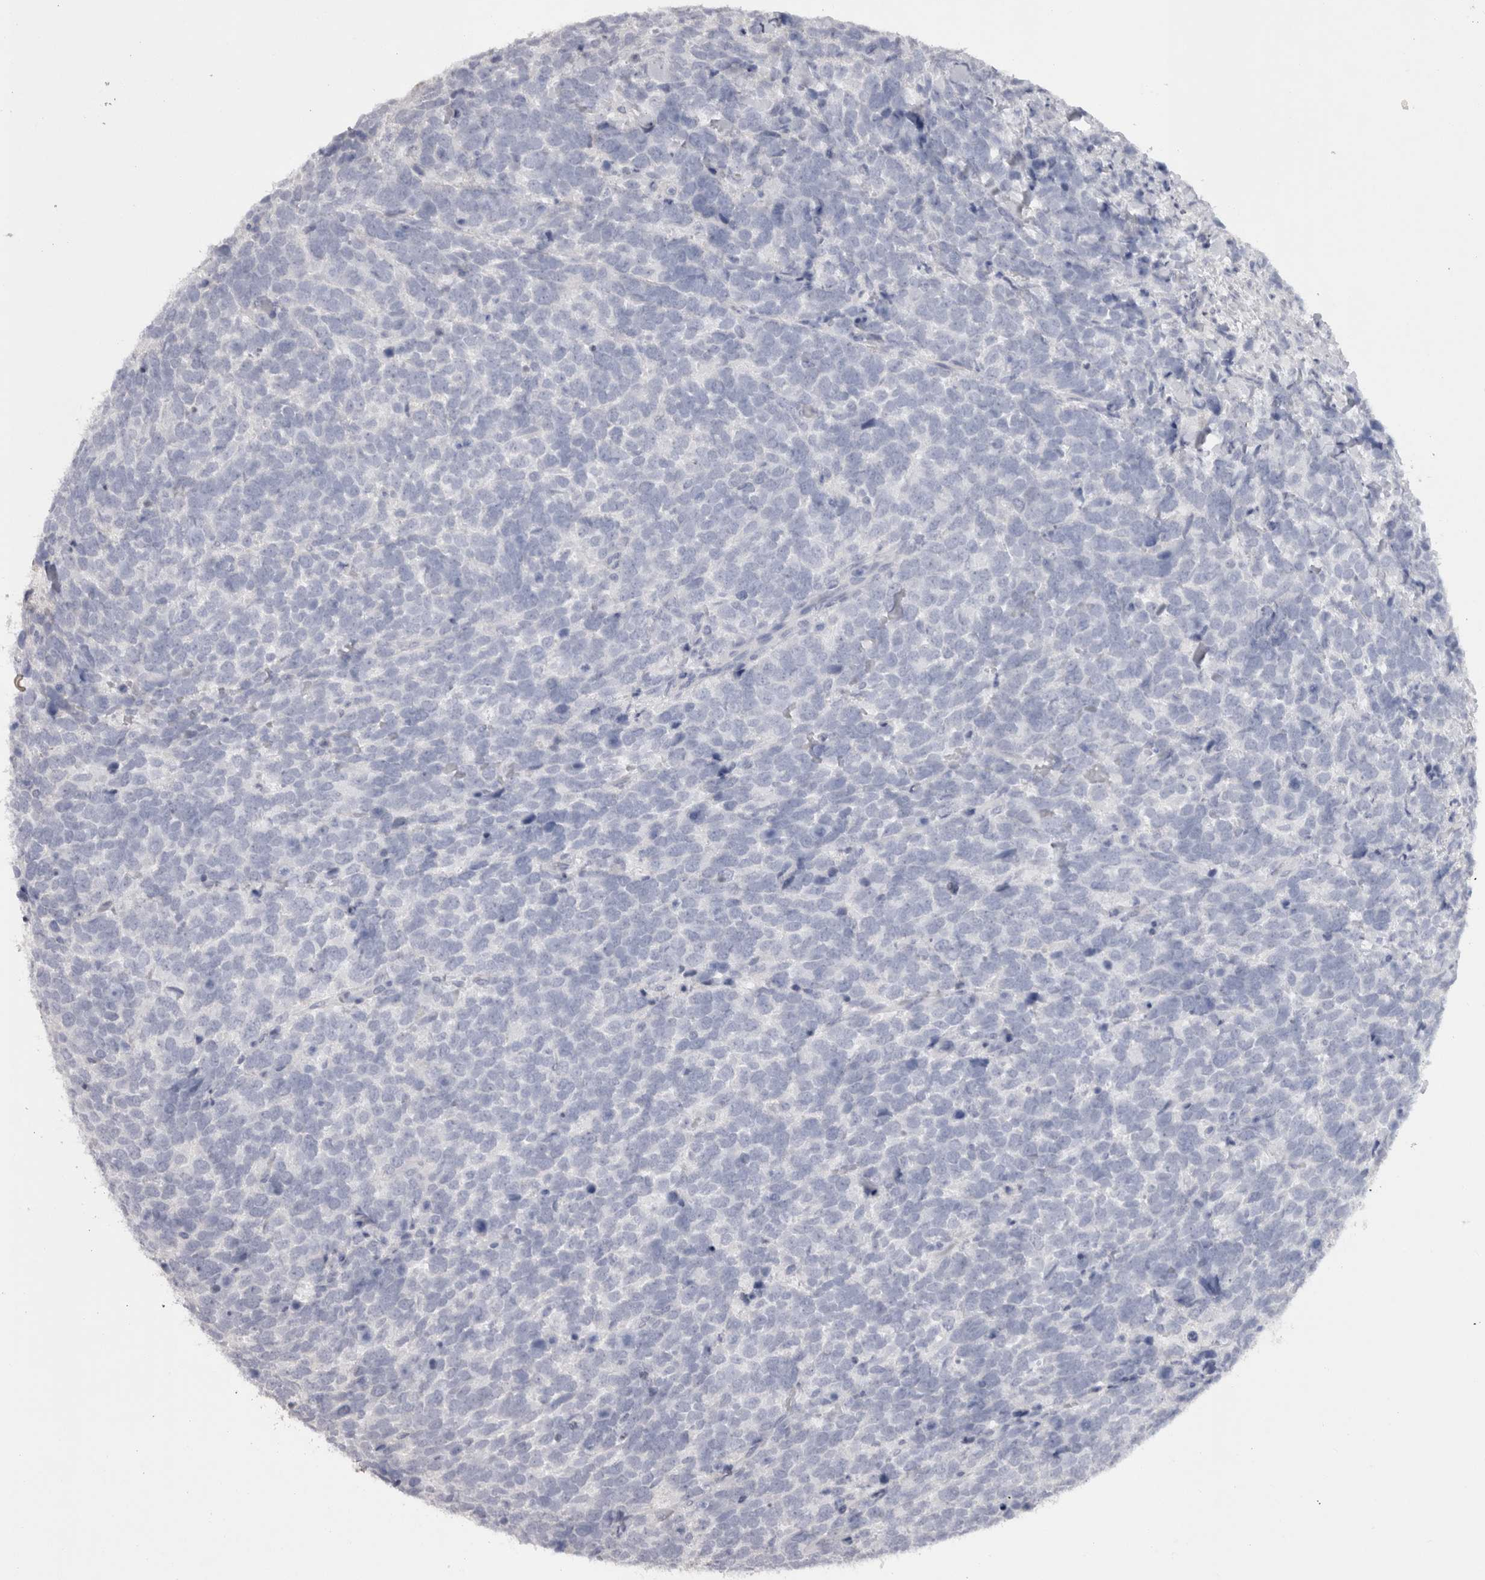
{"staining": {"intensity": "negative", "quantity": "none", "location": "none"}, "tissue": "urothelial cancer", "cell_type": "Tumor cells", "image_type": "cancer", "snomed": [{"axis": "morphology", "description": "Urothelial carcinoma, High grade"}, {"axis": "topography", "description": "Urinary bladder"}], "caption": "An immunohistochemistry histopathology image of urothelial carcinoma (high-grade) is shown. There is no staining in tumor cells of urothelial carcinoma (high-grade).", "gene": "ADAM2", "patient": {"sex": "female", "age": 82}}